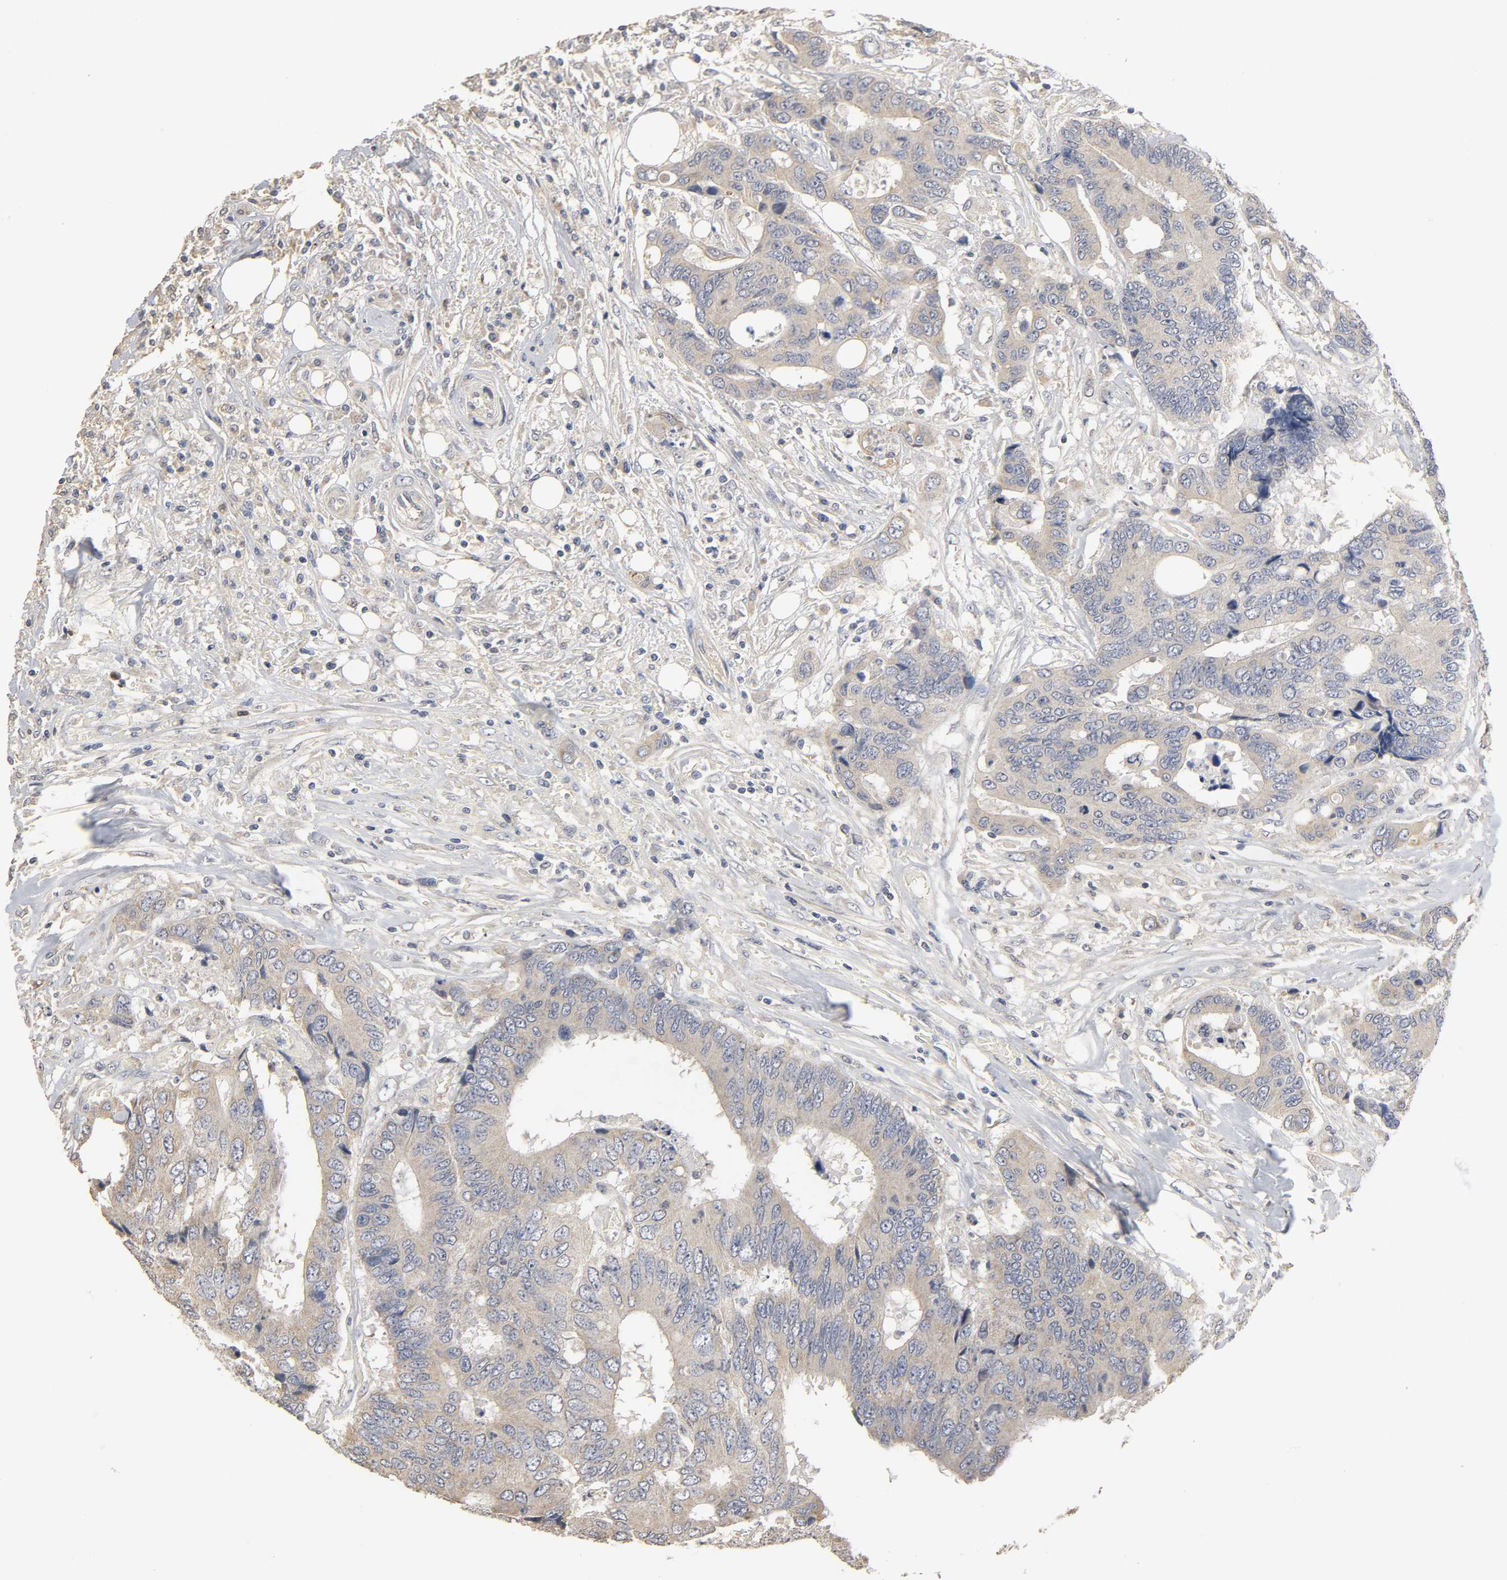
{"staining": {"intensity": "weak", "quantity": "25%-75%", "location": "cytoplasmic/membranous"}, "tissue": "colorectal cancer", "cell_type": "Tumor cells", "image_type": "cancer", "snomed": [{"axis": "morphology", "description": "Adenocarcinoma, NOS"}, {"axis": "topography", "description": "Rectum"}], "caption": "A brown stain highlights weak cytoplasmic/membranous expression of a protein in human colorectal cancer tumor cells.", "gene": "SLC10A2", "patient": {"sex": "male", "age": 55}}